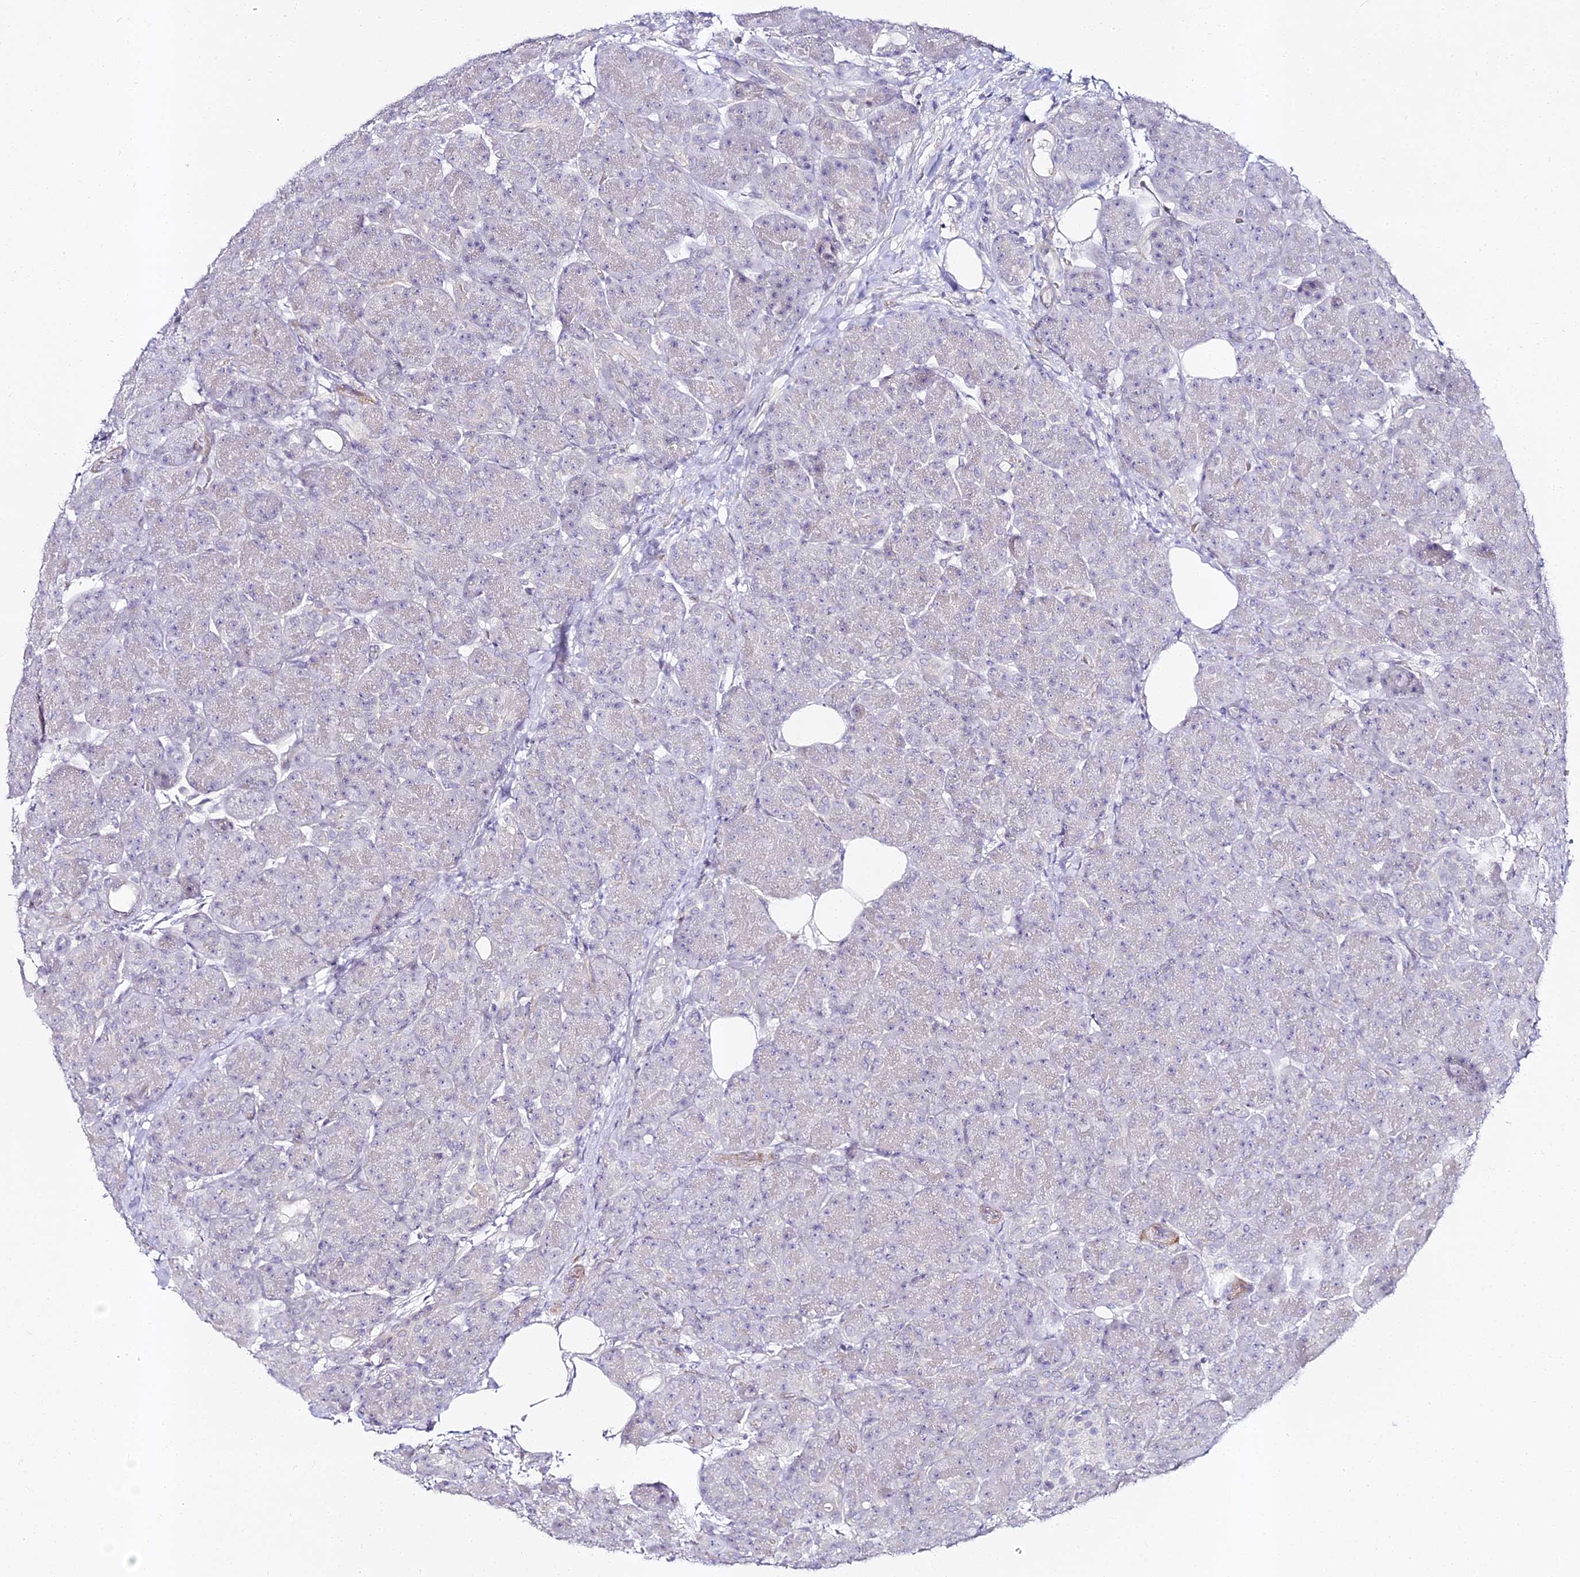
{"staining": {"intensity": "negative", "quantity": "none", "location": "none"}, "tissue": "pancreas", "cell_type": "Exocrine glandular cells", "image_type": "normal", "snomed": [{"axis": "morphology", "description": "Normal tissue, NOS"}, {"axis": "topography", "description": "Pancreas"}], "caption": "The immunohistochemistry (IHC) image has no significant staining in exocrine glandular cells of pancreas. (DAB (3,3'-diaminobenzidine) IHC with hematoxylin counter stain).", "gene": "ALPG", "patient": {"sex": "male", "age": 63}}